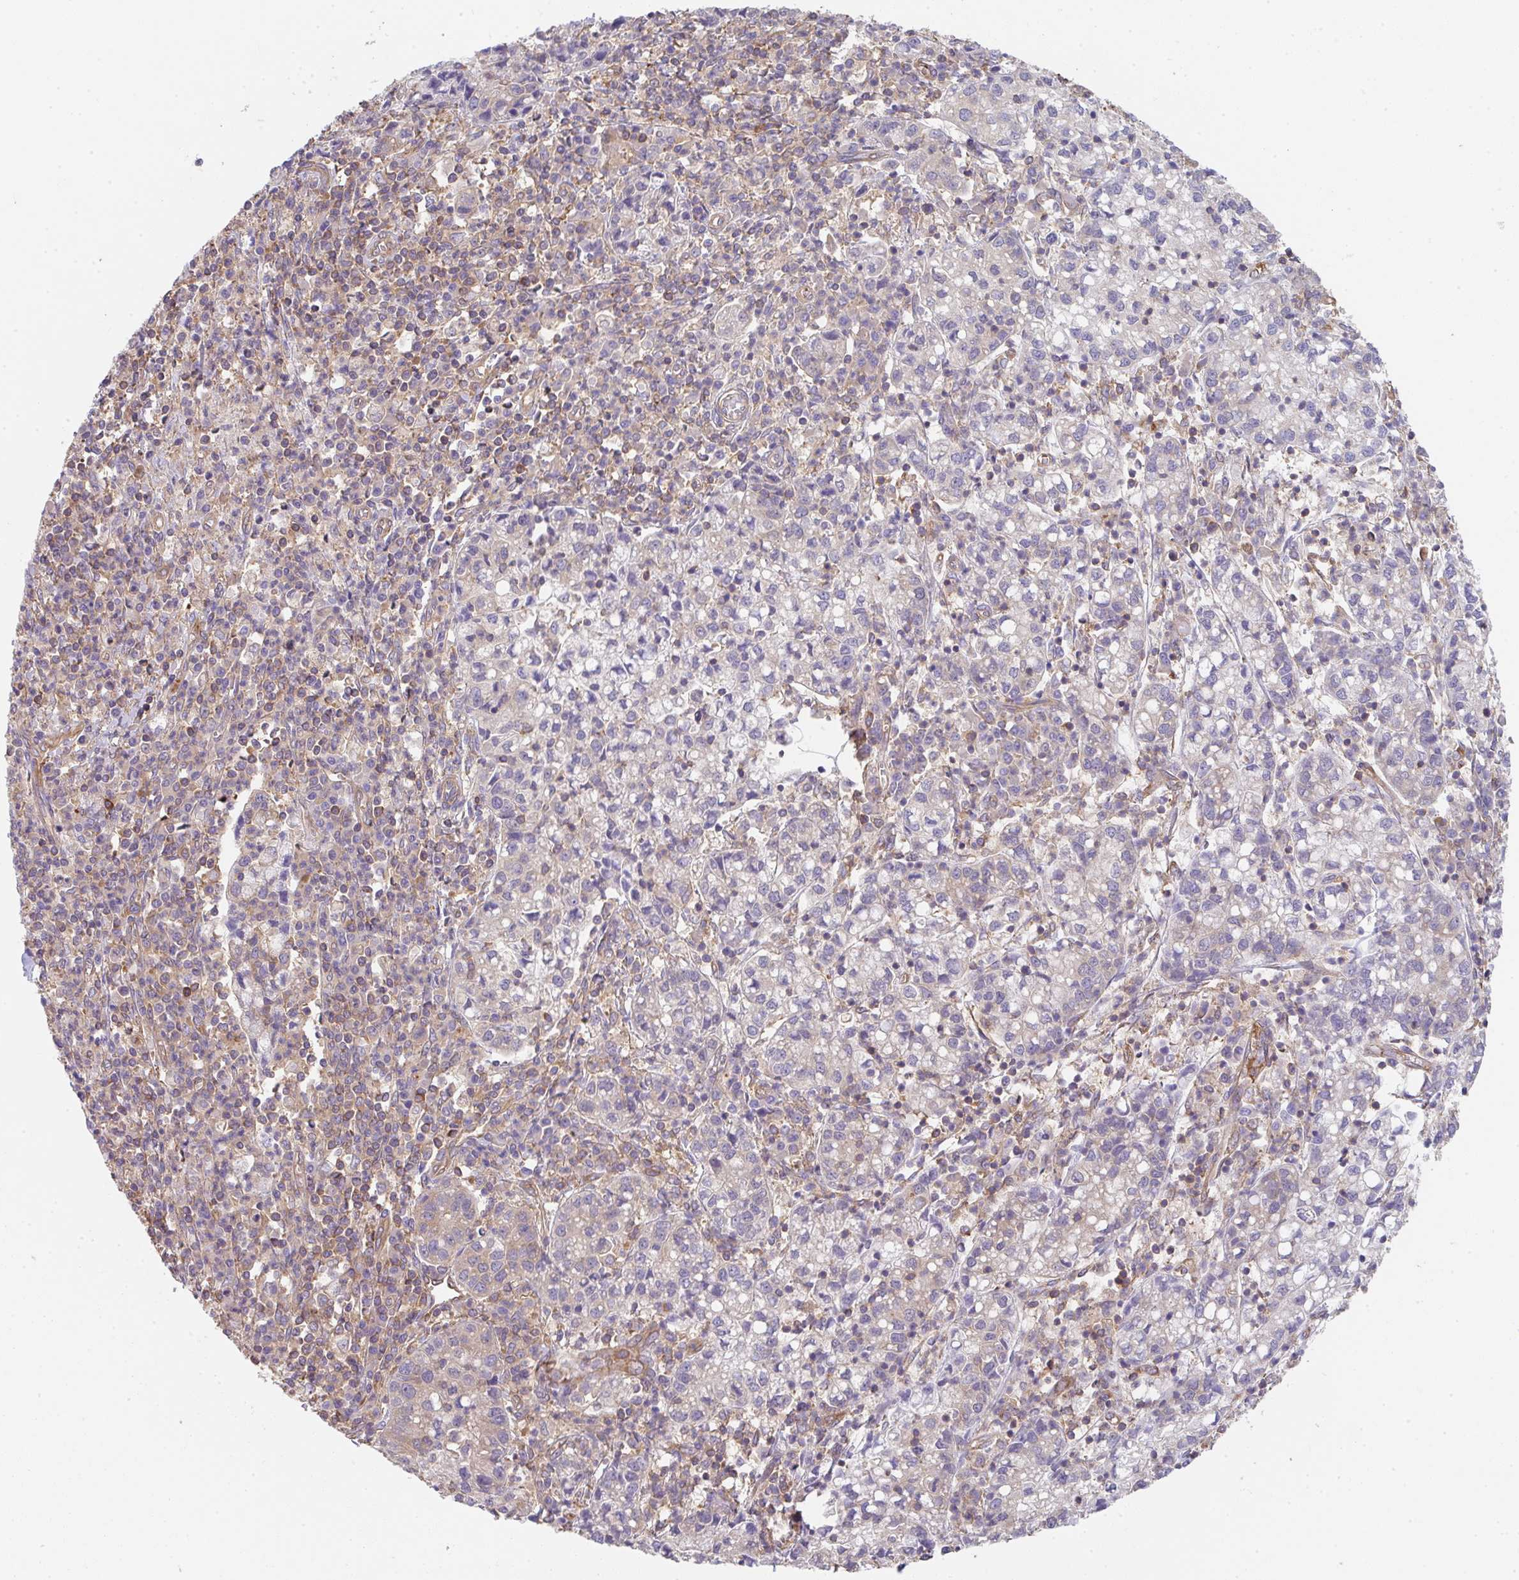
{"staining": {"intensity": "negative", "quantity": "none", "location": "none"}, "tissue": "cervical cancer", "cell_type": "Tumor cells", "image_type": "cancer", "snomed": [{"axis": "morphology", "description": "Normal tissue, NOS"}, {"axis": "morphology", "description": "Adenocarcinoma, NOS"}, {"axis": "topography", "description": "Cervix"}], "caption": "Tumor cells show no significant expression in adenocarcinoma (cervical).", "gene": "TMEM229A", "patient": {"sex": "female", "age": 44}}